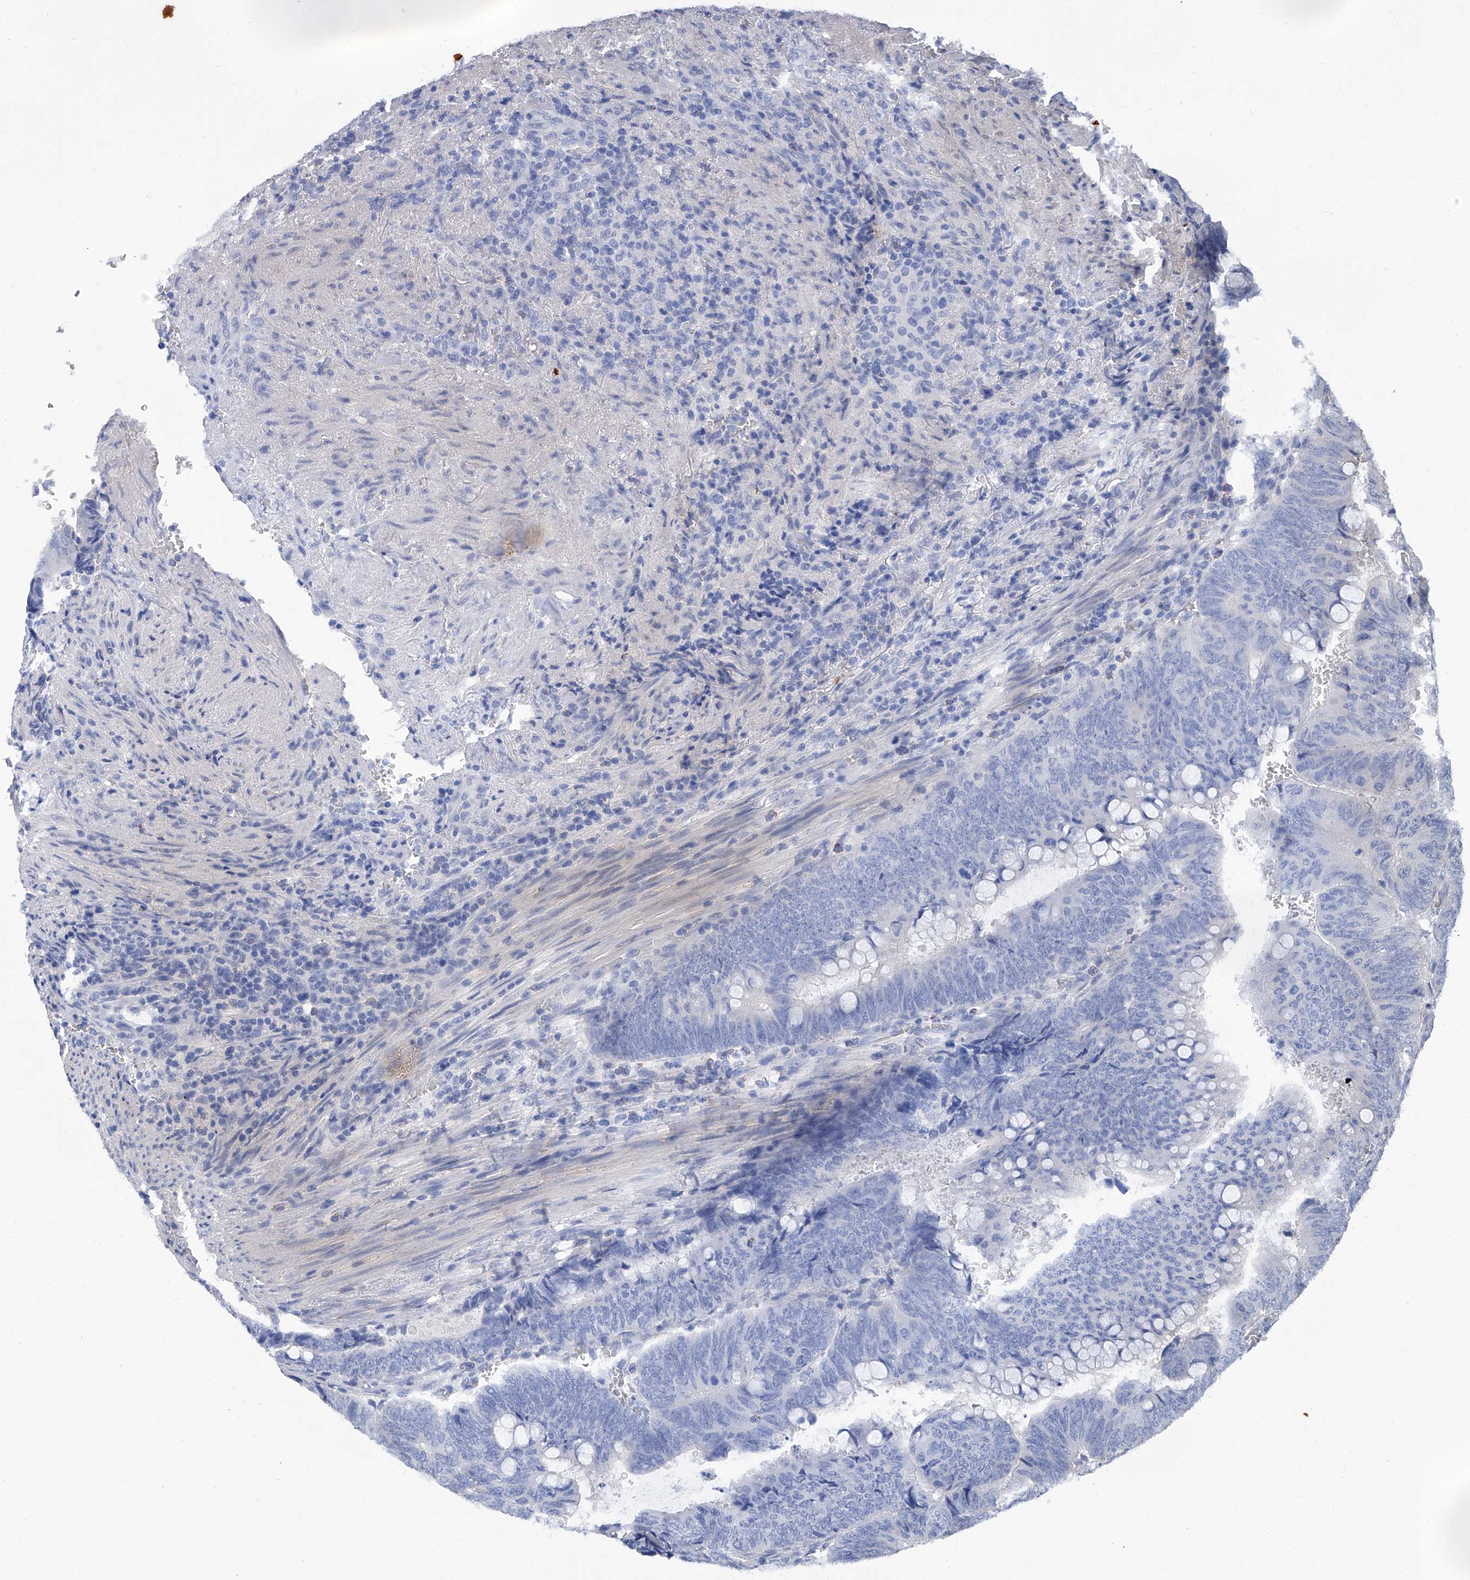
{"staining": {"intensity": "negative", "quantity": "none", "location": "none"}, "tissue": "colorectal cancer", "cell_type": "Tumor cells", "image_type": "cancer", "snomed": [{"axis": "morphology", "description": "Normal tissue, NOS"}, {"axis": "morphology", "description": "Adenocarcinoma, NOS"}, {"axis": "topography", "description": "Rectum"}, {"axis": "topography", "description": "Peripheral nerve tissue"}], "caption": "An image of human colorectal cancer (adenocarcinoma) is negative for staining in tumor cells.", "gene": "GPT", "patient": {"sex": "male", "age": 92}}